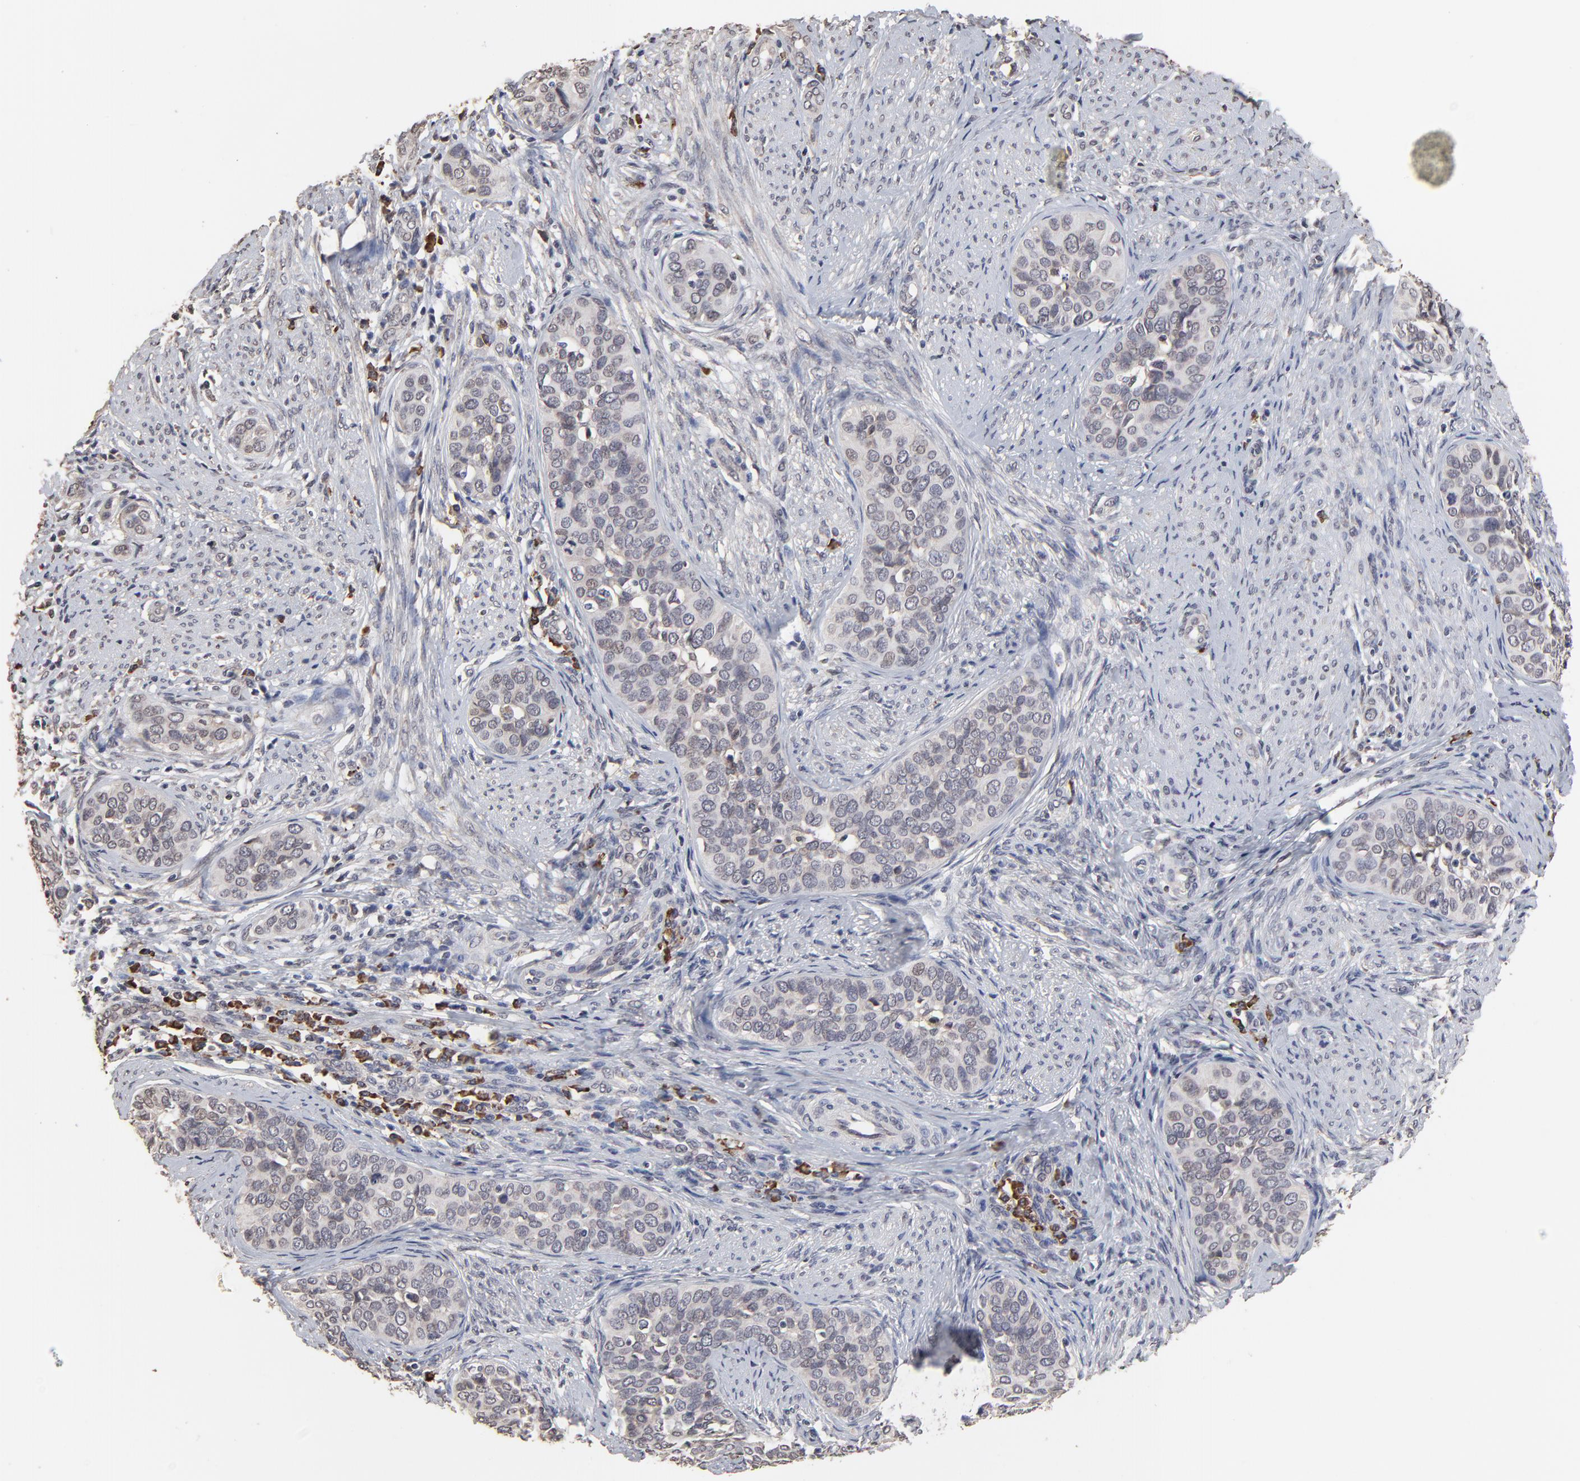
{"staining": {"intensity": "negative", "quantity": "none", "location": "none"}, "tissue": "cervical cancer", "cell_type": "Tumor cells", "image_type": "cancer", "snomed": [{"axis": "morphology", "description": "Squamous cell carcinoma, NOS"}, {"axis": "topography", "description": "Cervix"}], "caption": "Cervical cancer (squamous cell carcinoma) stained for a protein using IHC reveals no staining tumor cells.", "gene": "CHM", "patient": {"sex": "female", "age": 31}}